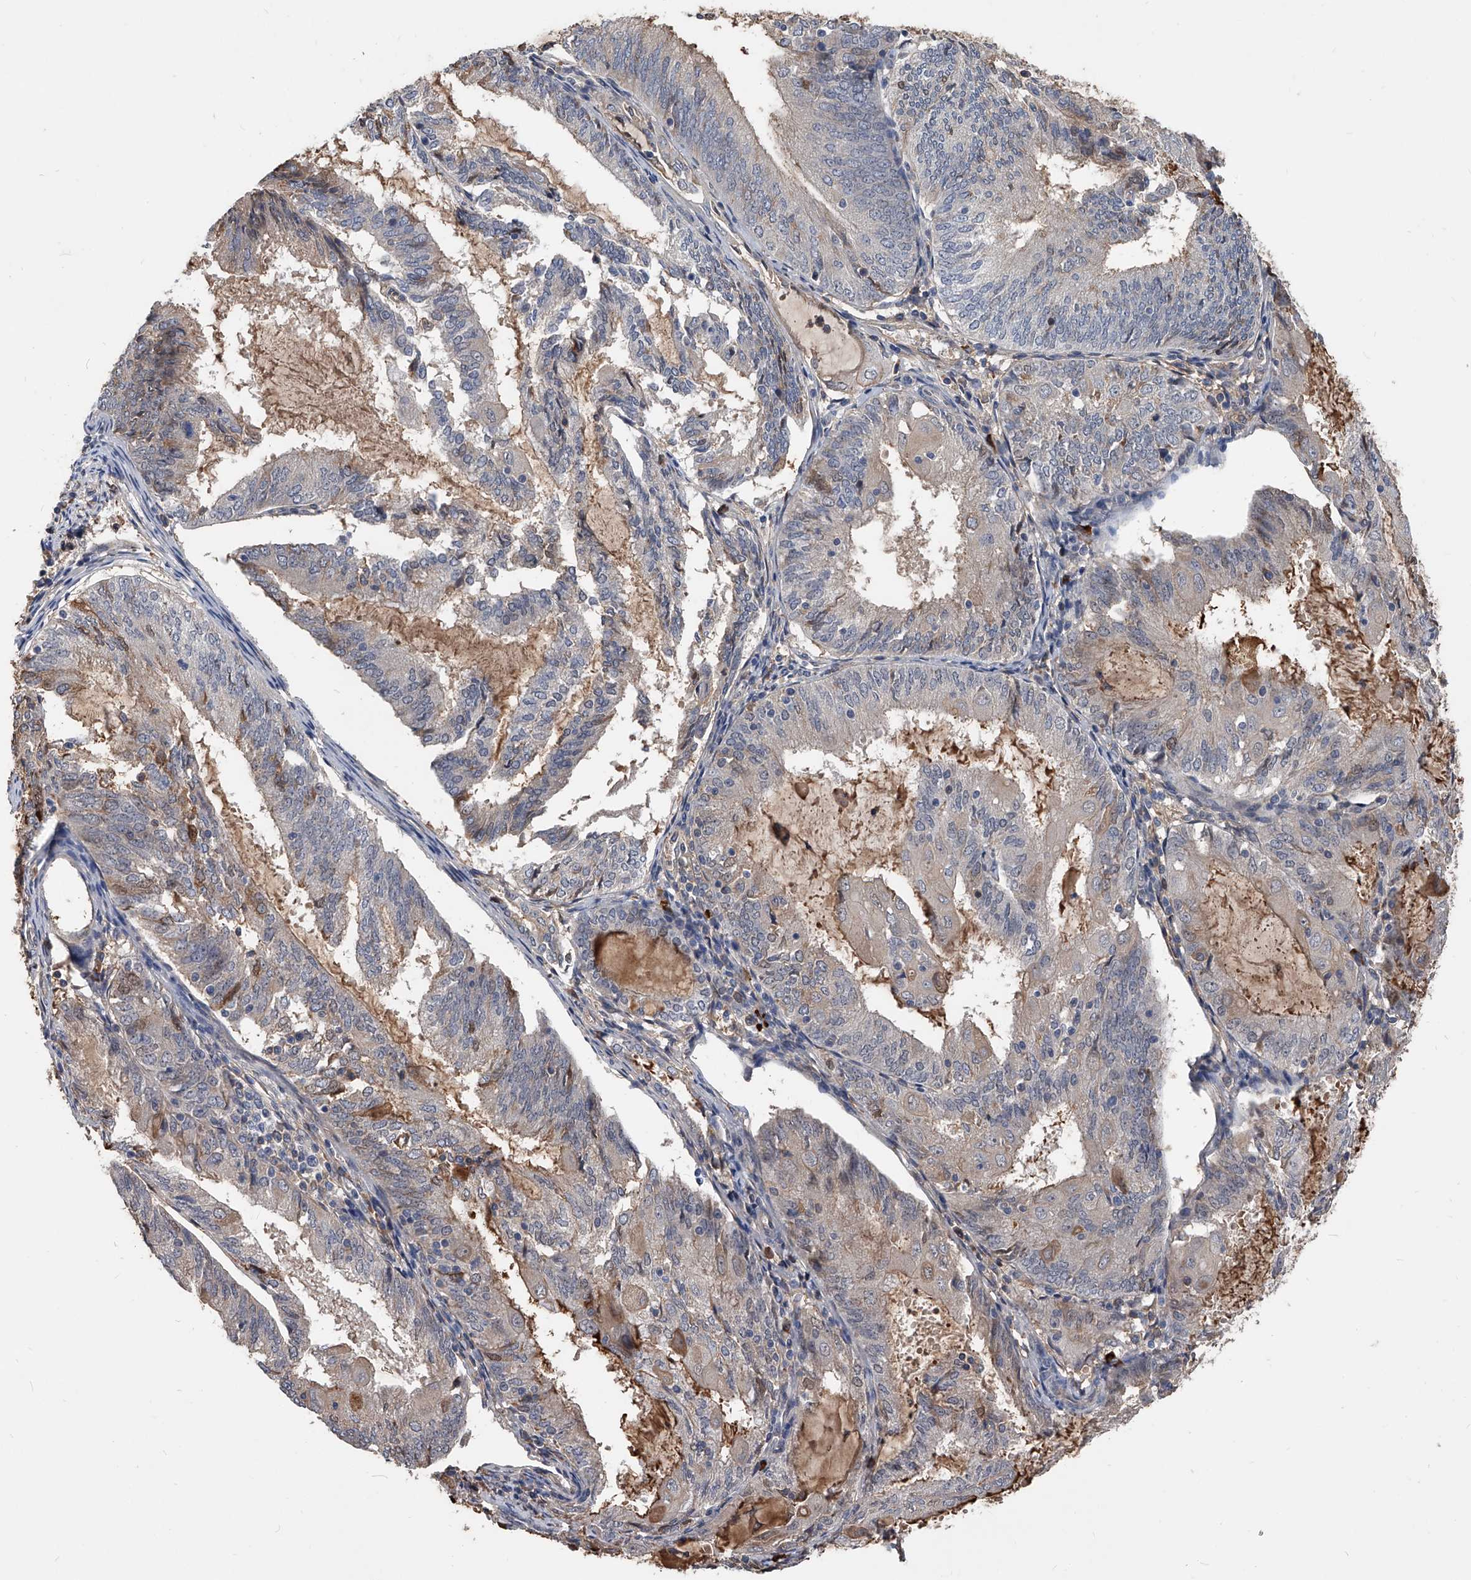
{"staining": {"intensity": "weak", "quantity": "<25%", "location": "cytoplasmic/membranous"}, "tissue": "endometrial cancer", "cell_type": "Tumor cells", "image_type": "cancer", "snomed": [{"axis": "morphology", "description": "Adenocarcinoma, NOS"}, {"axis": "topography", "description": "Endometrium"}], "caption": "Human endometrial adenocarcinoma stained for a protein using immunohistochemistry (IHC) reveals no expression in tumor cells.", "gene": "ZNF25", "patient": {"sex": "female", "age": 81}}